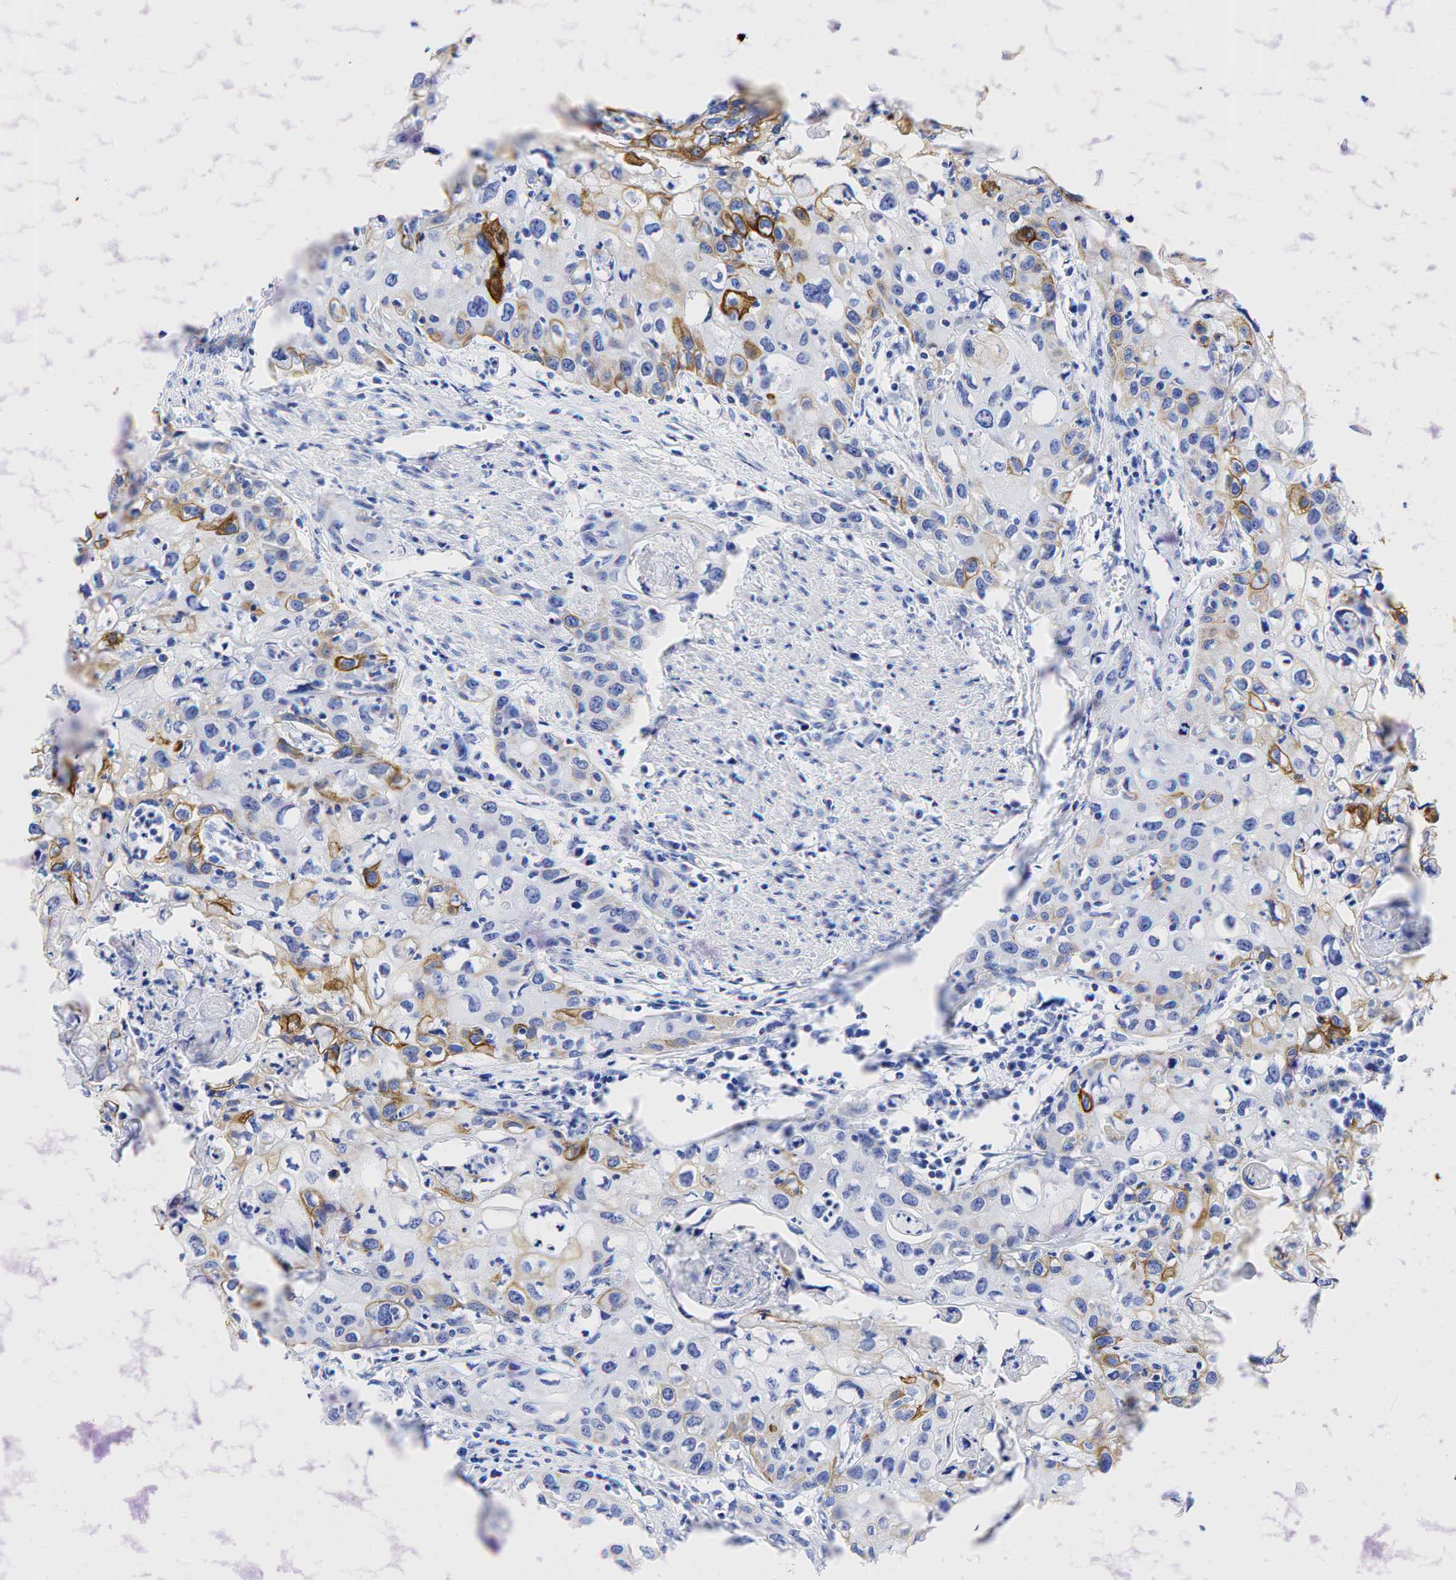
{"staining": {"intensity": "moderate", "quantity": "<25%", "location": "cytoplasmic/membranous"}, "tissue": "urothelial cancer", "cell_type": "Tumor cells", "image_type": "cancer", "snomed": [{"axis": "morphology", "description": "Urothelial carcinoma, High grade"}, {"axis": "topography", "description": "Urinary bladder"}], "caption": "Brown immunohistochemical staining in urothelial carcinoma (high-grade) exhibits moderate cytoplasmic/membranous positivity in about <25% of tumor cells.", "gene": "KRT19", "patient": {"sex": "male", "age": 54}}